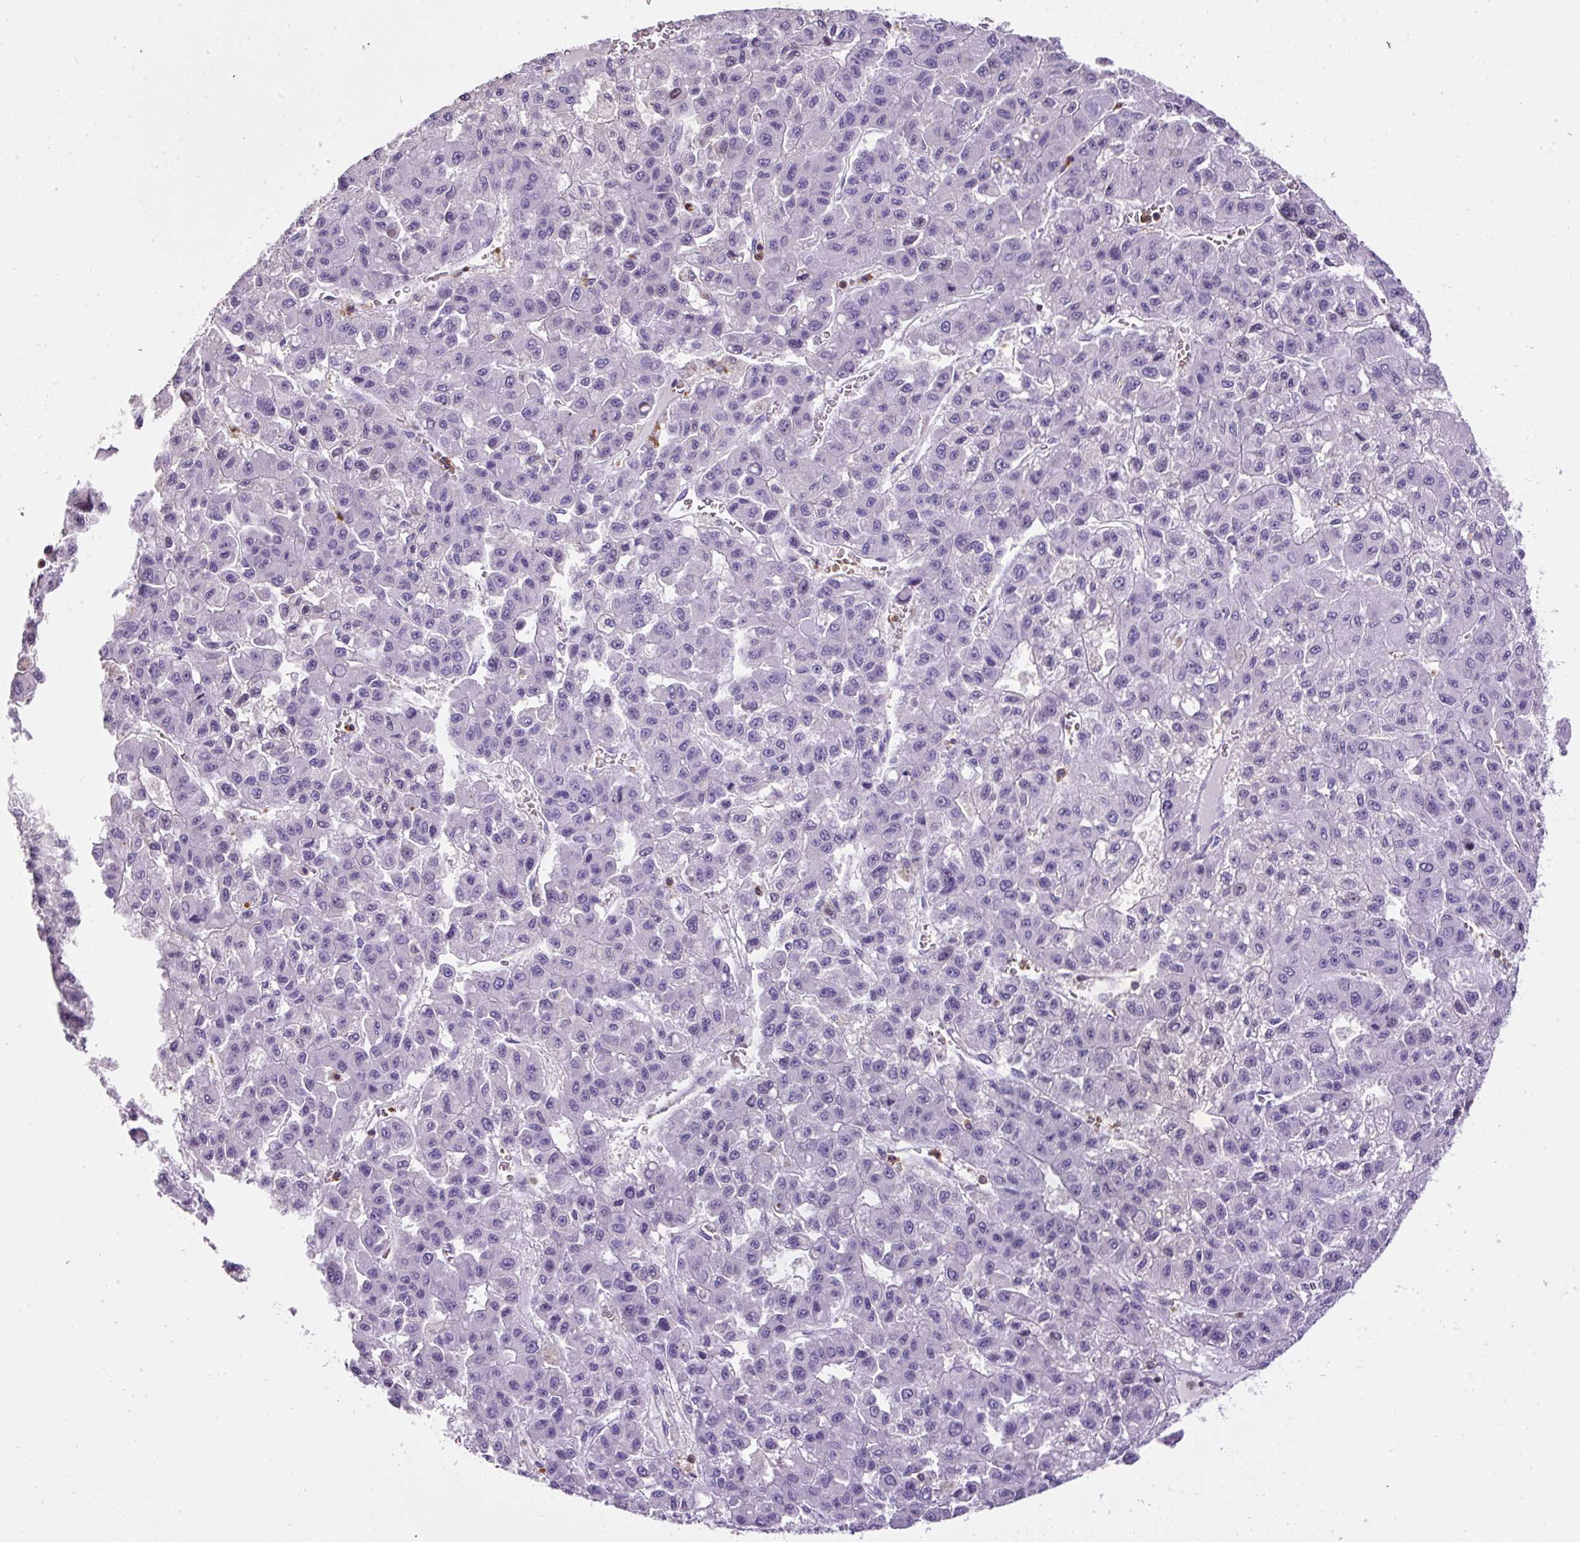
{"staining": {"intensity": "negative", "quantity": "none", "location": "none"}, "tissue": "liver cancer", "cell_type": "Tumor cells", "image_type": "cancer", "snomed": [{"axis": "morphology", "description": "Carcinoma, Hepatocellular, NOS"}, {"axis": "topography", "description": "Liver"}], "caption": "Liver cancer stained for a protein using immunohistochemistry (IHC) reveals no positivity tumor cells.", "gene": "FAM228B", "patient": {"sex": "male", "age": 70}}